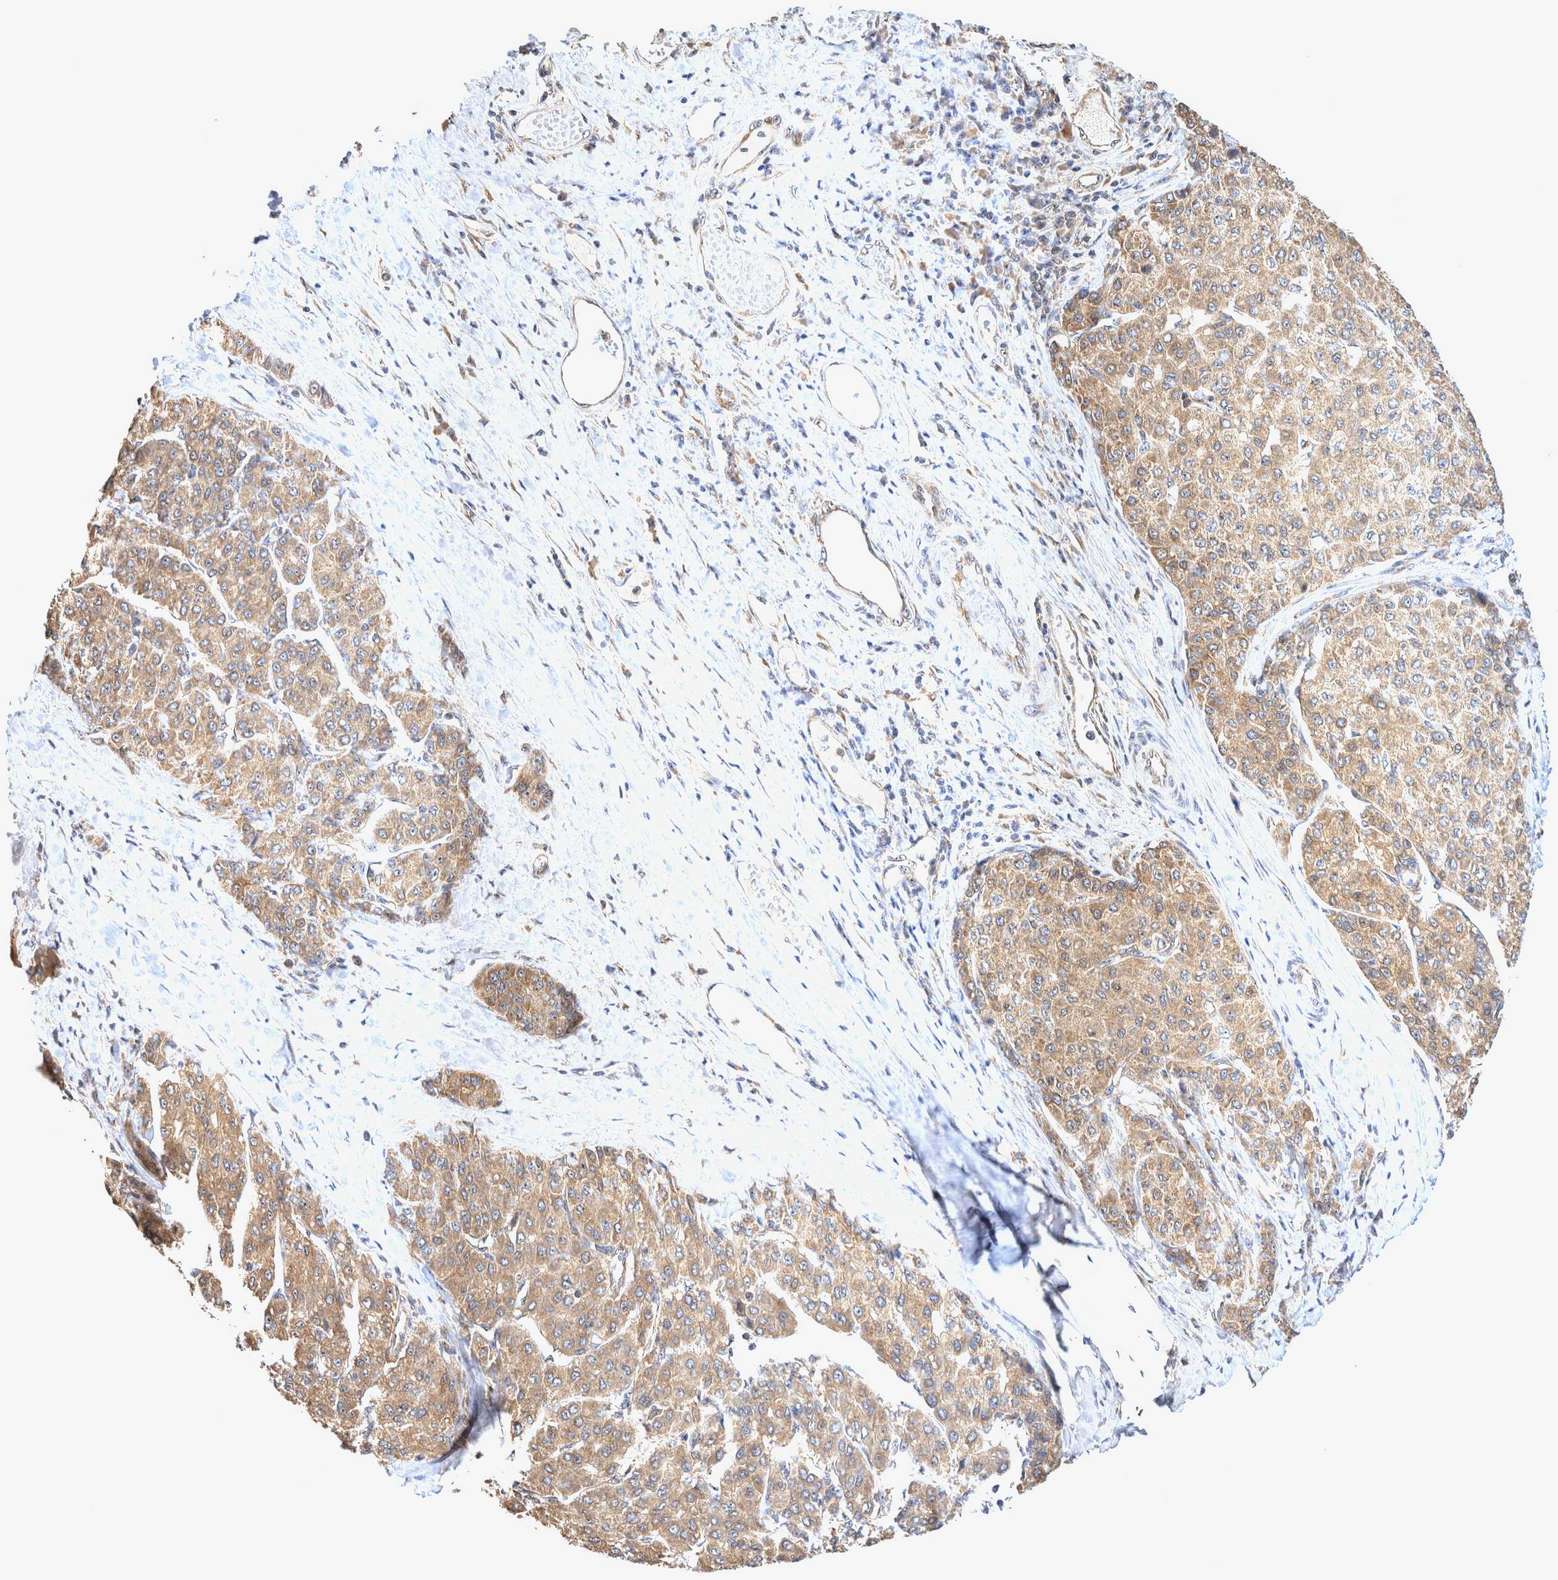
{"staining": {"intensity": "moderate", "quantity": ">75%", "location": "cytoplasmic/membranous"}, "tissue": "liver cancer", "cell_type": "Tumor cells", "image_type": "cancer", "snomed": [{"axis": "morphology", "description": "Carcinoma, Hepatocellular, NOS"}, {"axis": "topography", "description": "Liver"}], "caption": "Protein staining of liver cancer tissue demonstrates moderate cytoplasmic/membranous expression in about >75% of tumor cells.", "gene": "ATXN2", "patient": {"sex": "male", "age": 65}}